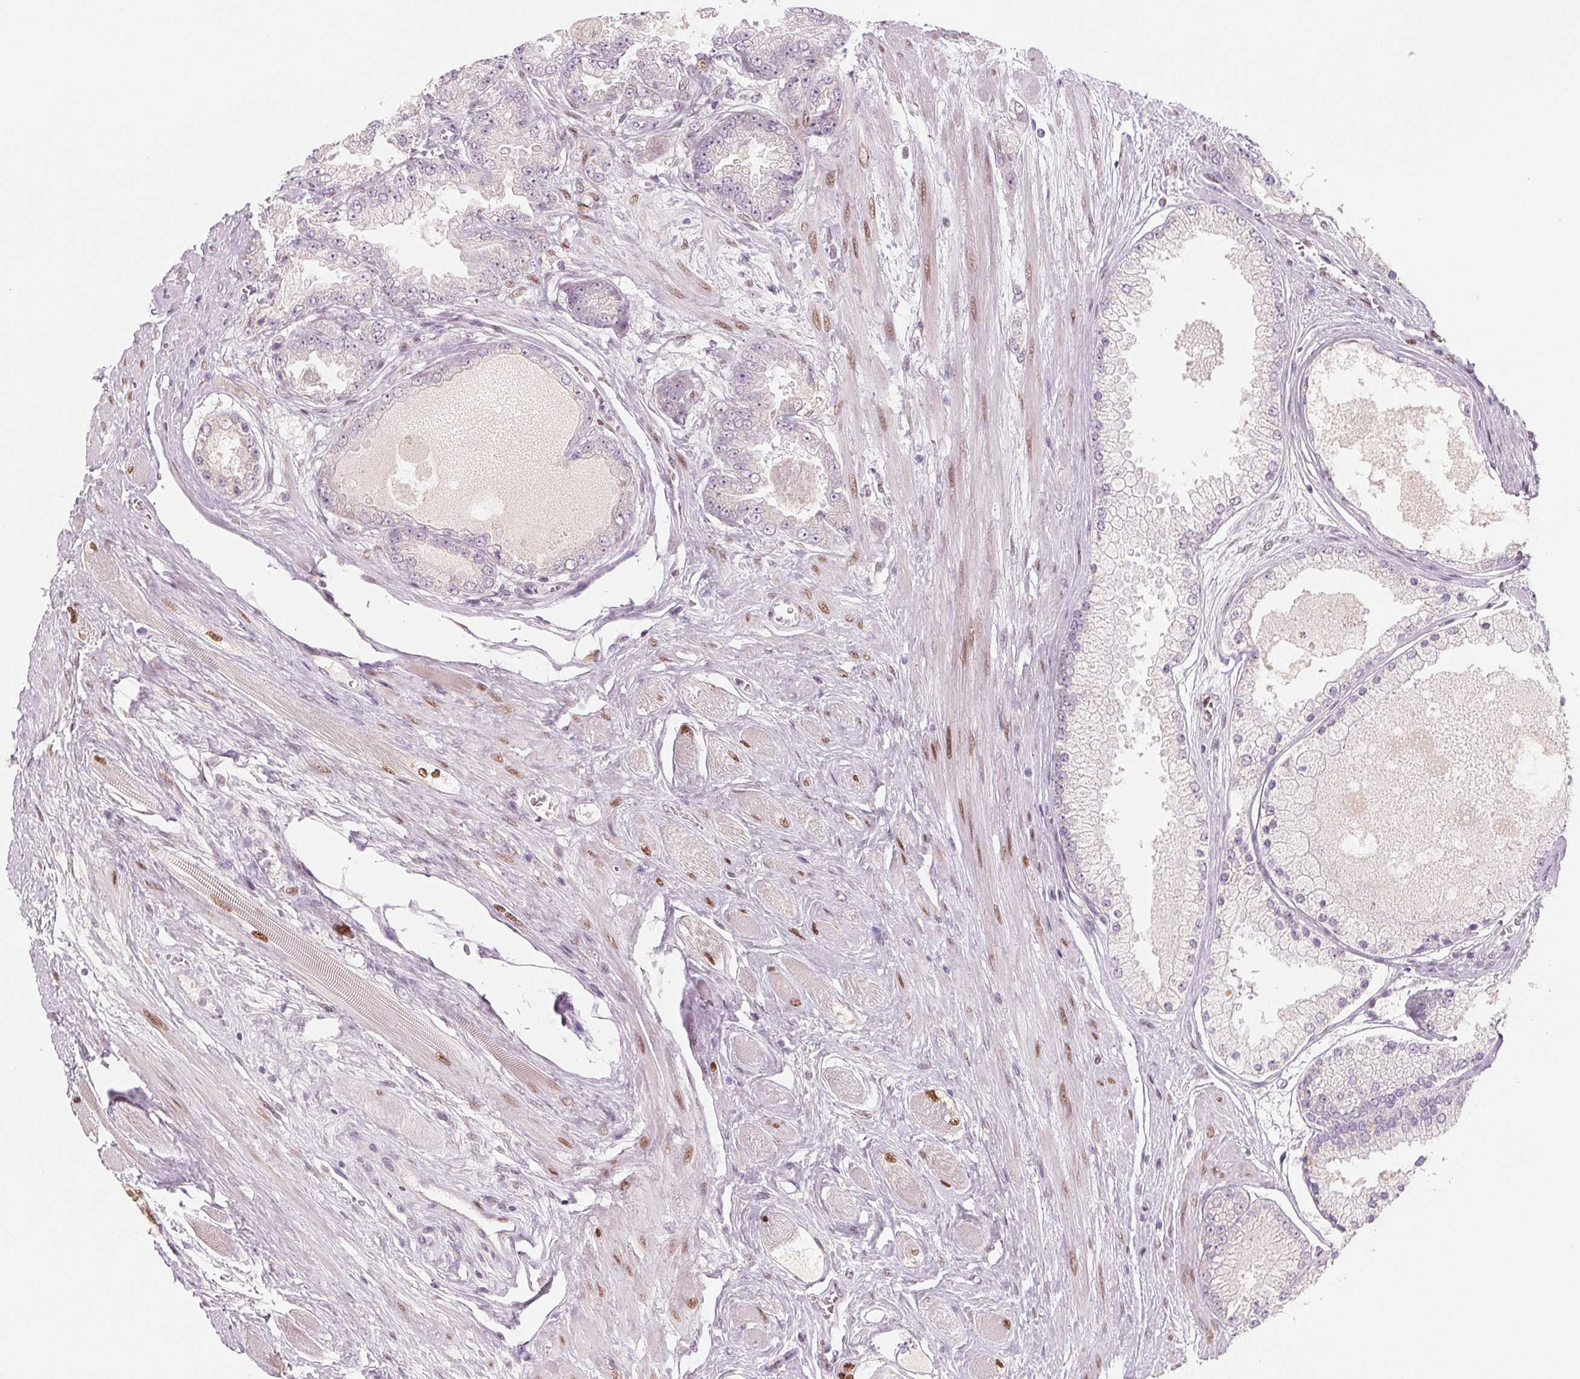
{"staining": {"intensity": "negative", "quantity": "none", "location": "none"}, "tissue": "prostate cancer", "cell_type": "Tumor cells", "image_type": "cancer", "snomed": [{"axis": "morphology", "description": "Adenocarcinoma, High grade"}, {"axis": "topography", "description": "Prostate"}], "caption": "Image shows no significant protein staining in tumor cells of adenocarcinoma (high-grade) (prostate). (DAB (3,3'-diaminobenzidine) immunohistochemistry, high magnification).", "gene": "SMARCD3", "patient": {"sex": "male", "age": 67}}